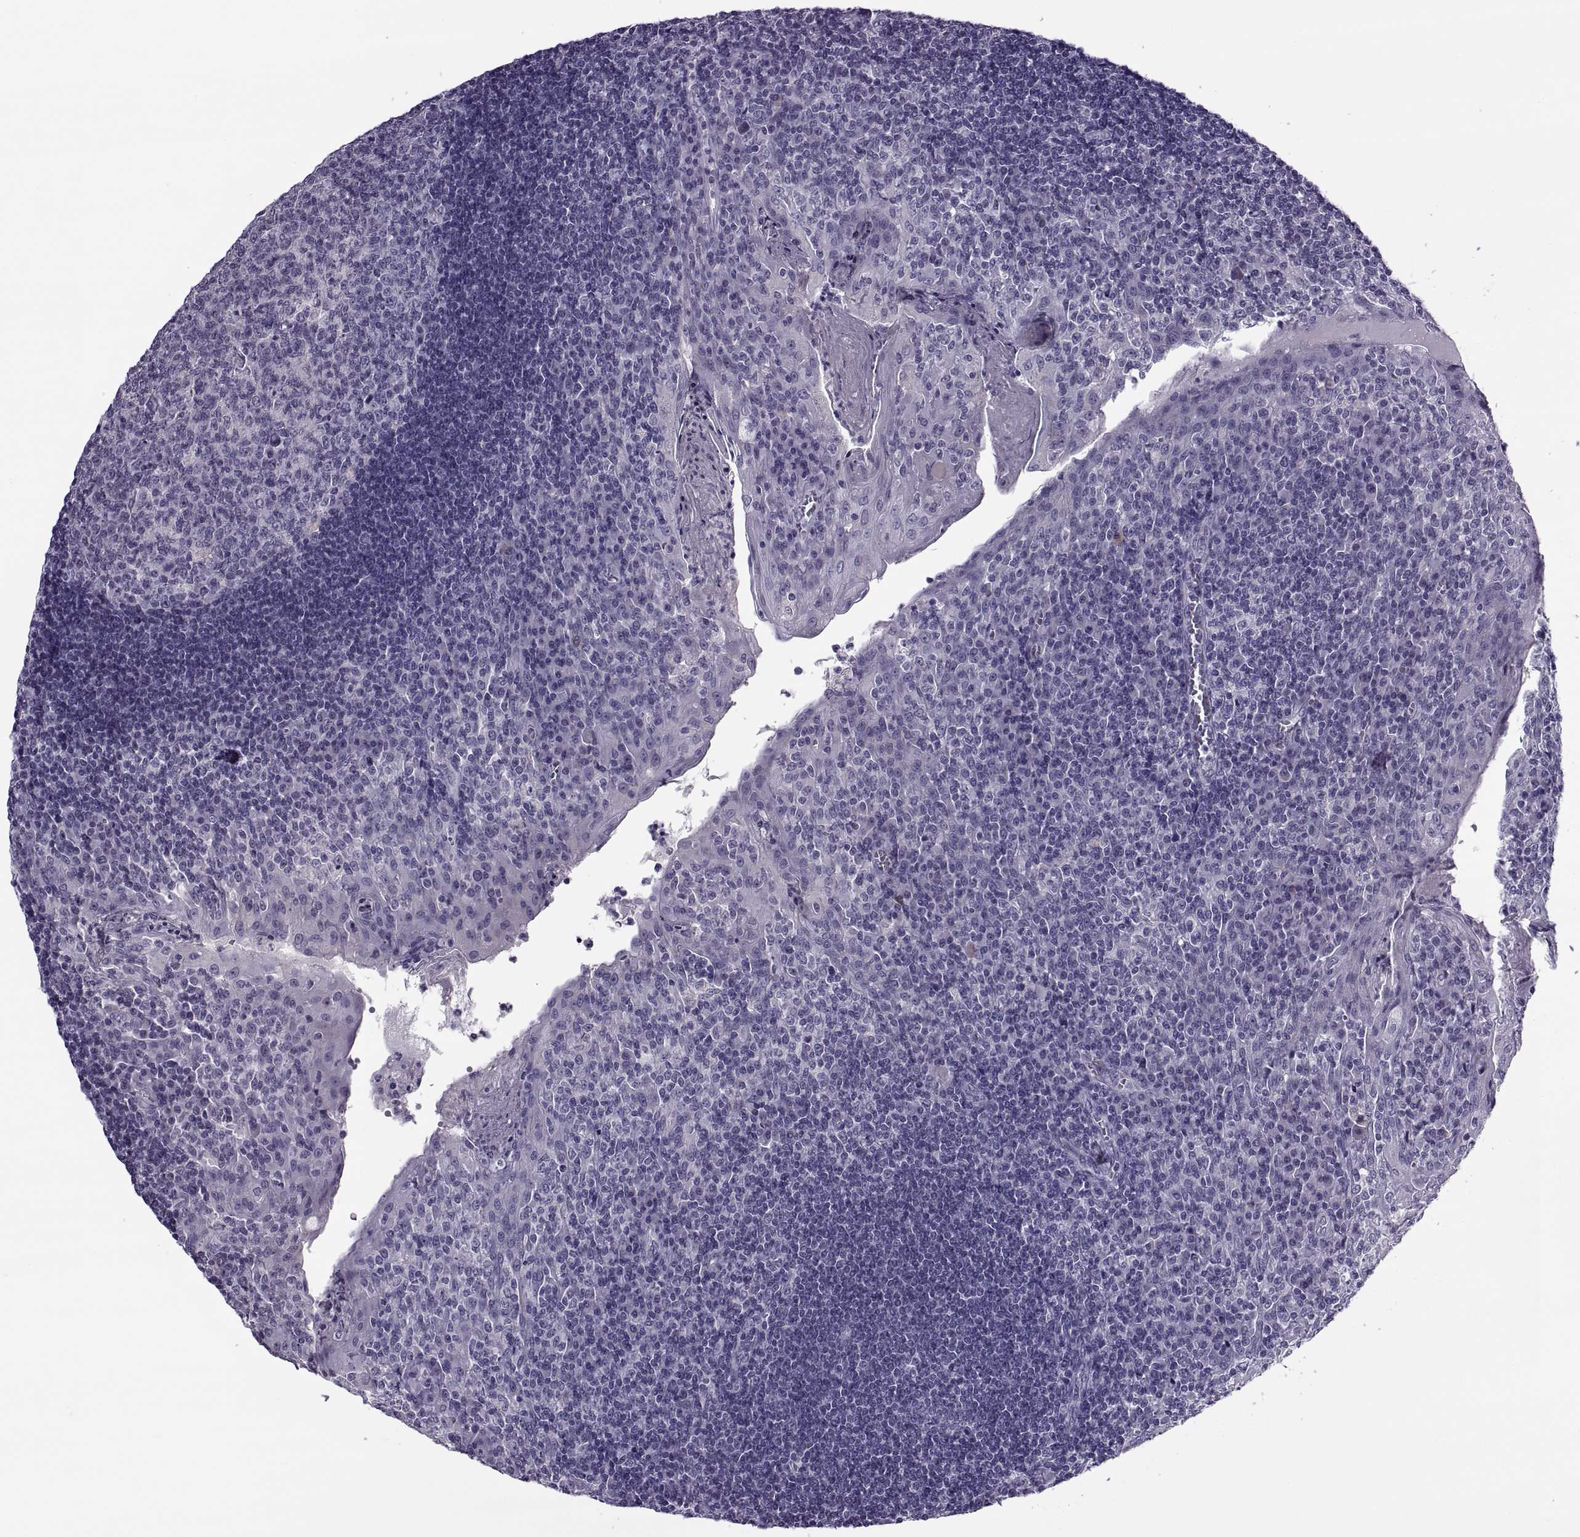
{"staining": {"intensity": "negative", "quantity": "none", "location": "none"}, "tissue": "tonsil", "cell_type": "Germinal center cells", "image_type": "normal", "snomed": [{"axis": "morphology", "description": "Normal tissue, NOS"}, {"axis": "topography", "description": "Tonsil"}], "caption": "Tonsil stained for a protein using immunohistochemistry (IHC) demonstrates no staining germinal center cells.", "gene": "MAGEB1", "patient": {"sex": "female", "age": 12}}